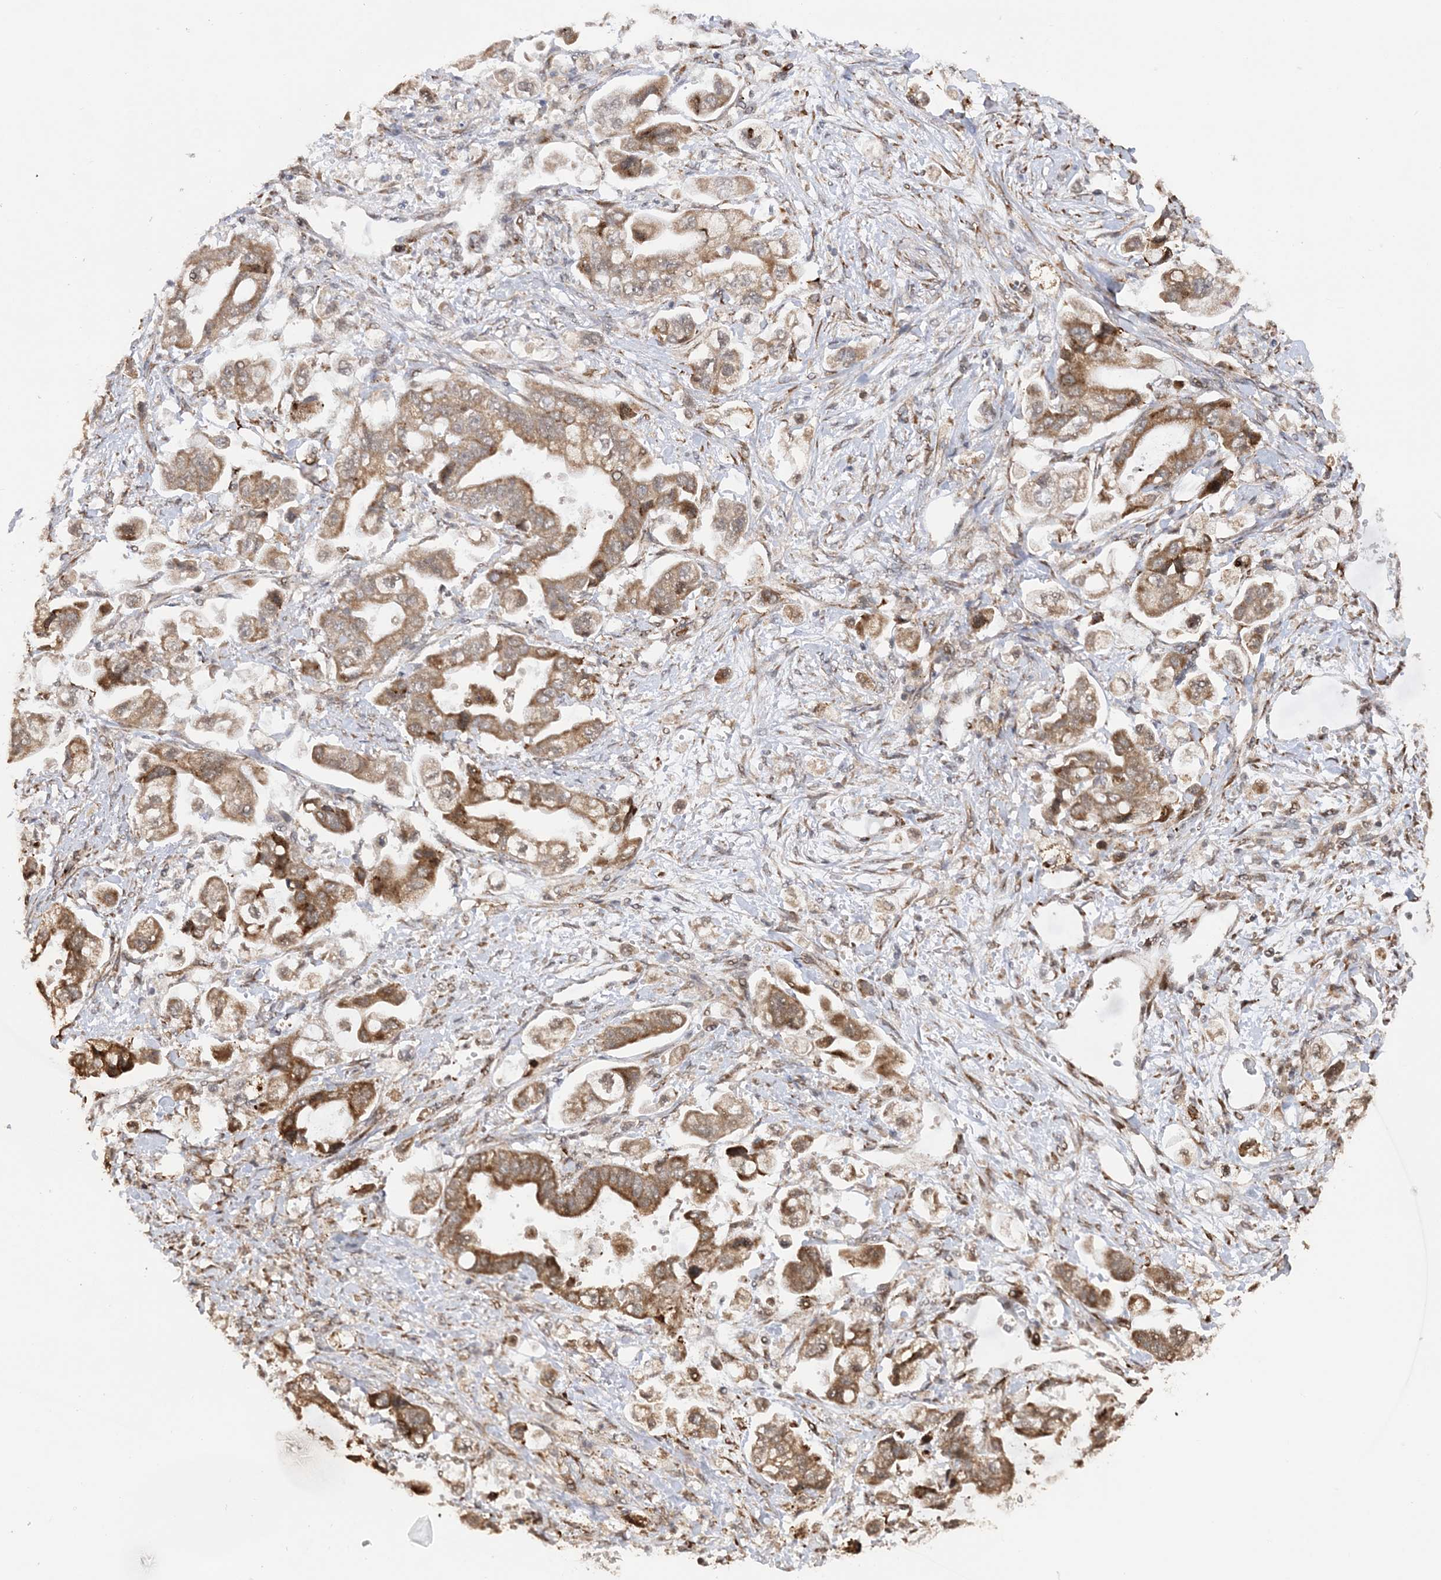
{"staining": {"intensity": "moderate", "quantity": ">75%", "location": "cytoplasmic/membranous"}, "tissue": "stomach cancer", "cell_type": "Tumor cells", "image_type": "cancer", "snomed": [{"axis": "morphology", "description": "Adenocarcinoma, NOS"}, {"axis": "topography", "description": "Stomach"}], "caption": "Tumor cells exhibit medium levels of moderate cytoplasmic/membranous staining in approximately >75% of cells in human adenocarcinoma (stomach).", "gene": "MRPL47", "patient": {"sex": "male", "age": 62}}